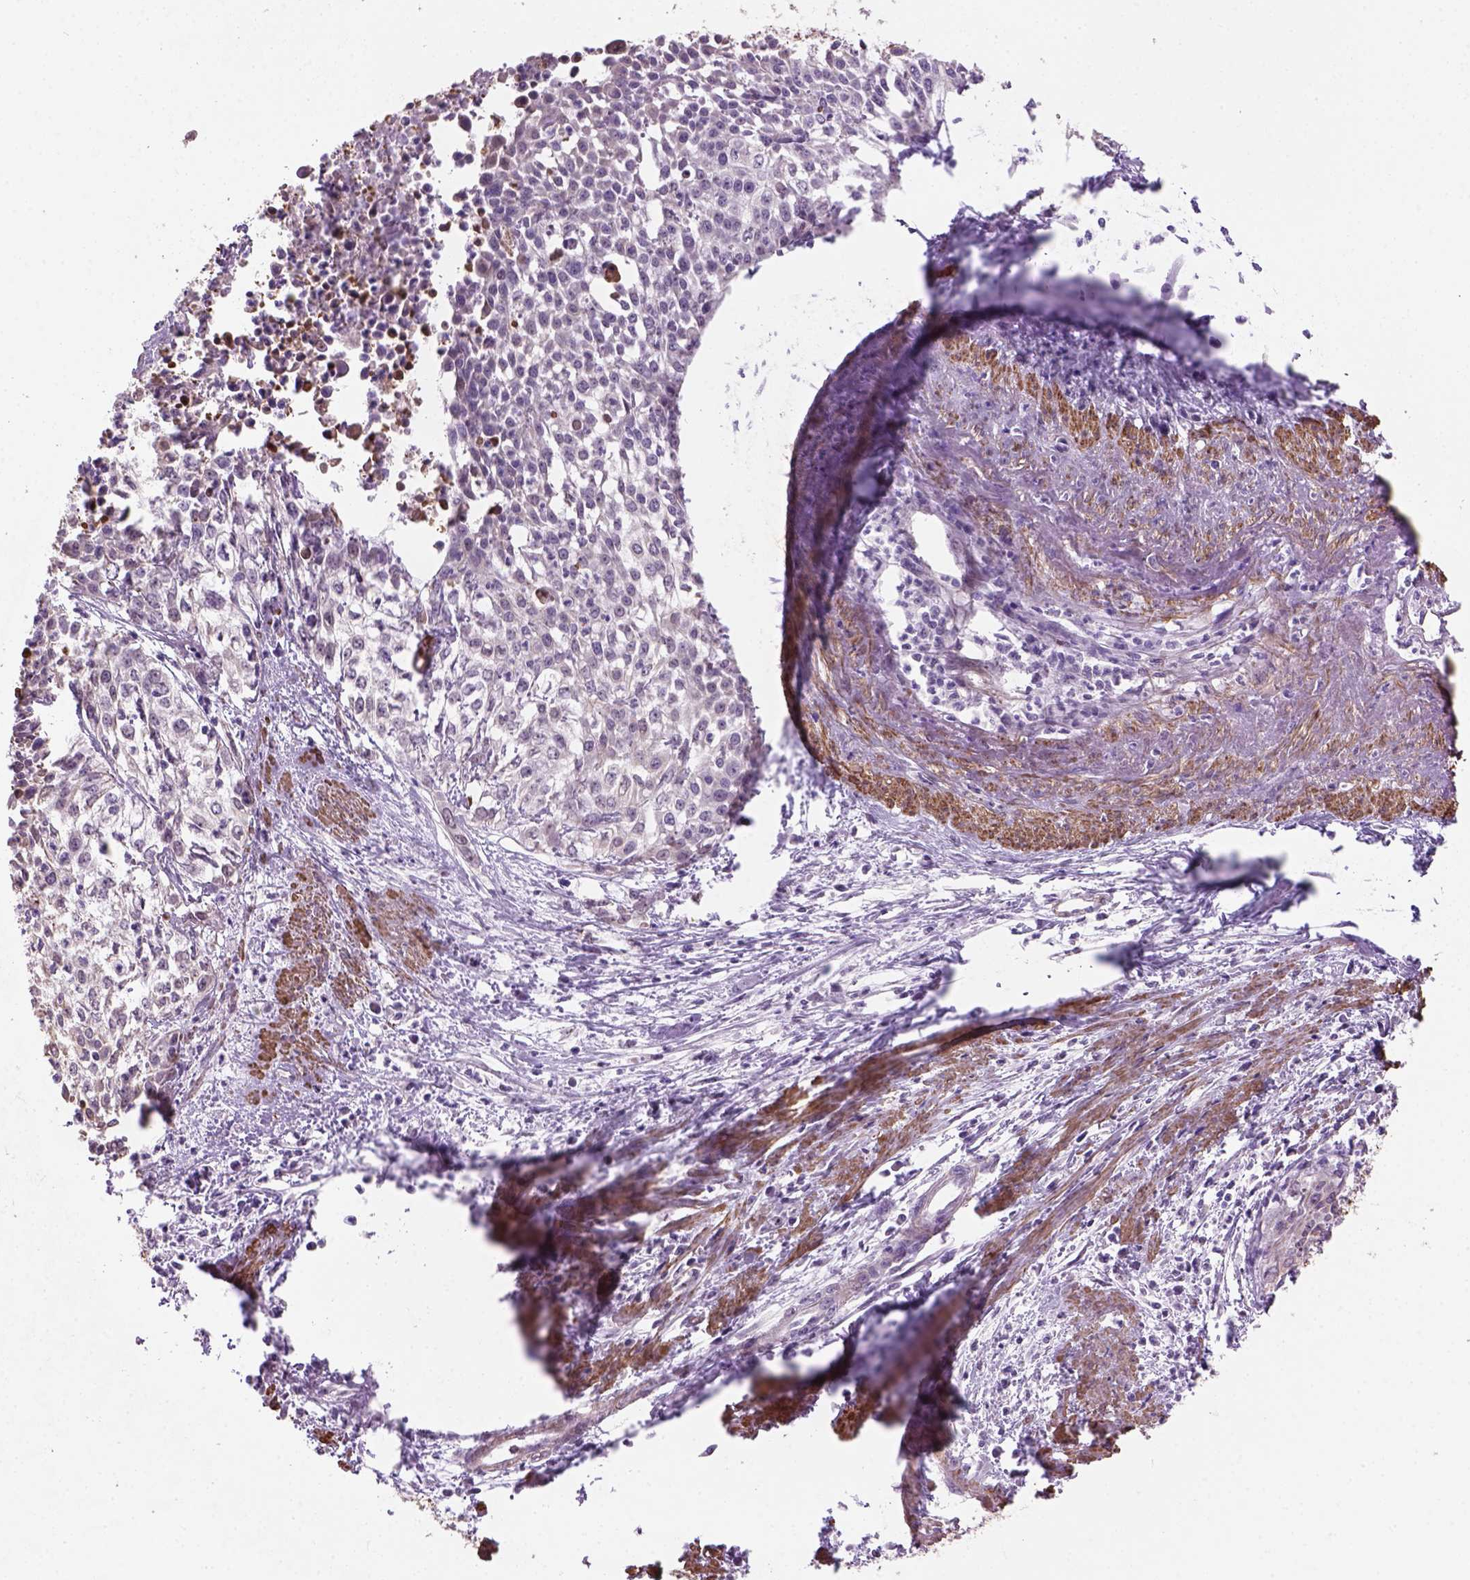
{"staining": {"intensity": "weak", "quantity": "<25%", "location": "nuclear"}, "tissue": "cervical cancer", "cell_type": "Tumor cells", "image_type": "cancer", "snomed": [{"axis": "morphology", "description": "Squamous cell carcinoma, NOS"}, {"axis": "topography", "description": "Cervix"}], "caption": "IHC histopathology image of neoplastic tissue: cervical squamous cell carcinoma stained with DAB reveals no significant protein staining in tumor cells. (Brightfield microscopy of DAB immunohistochemistry (IHC) at high magnification).", "gene": "RRS1", "patient": {"sex": "female", "age": 39}}